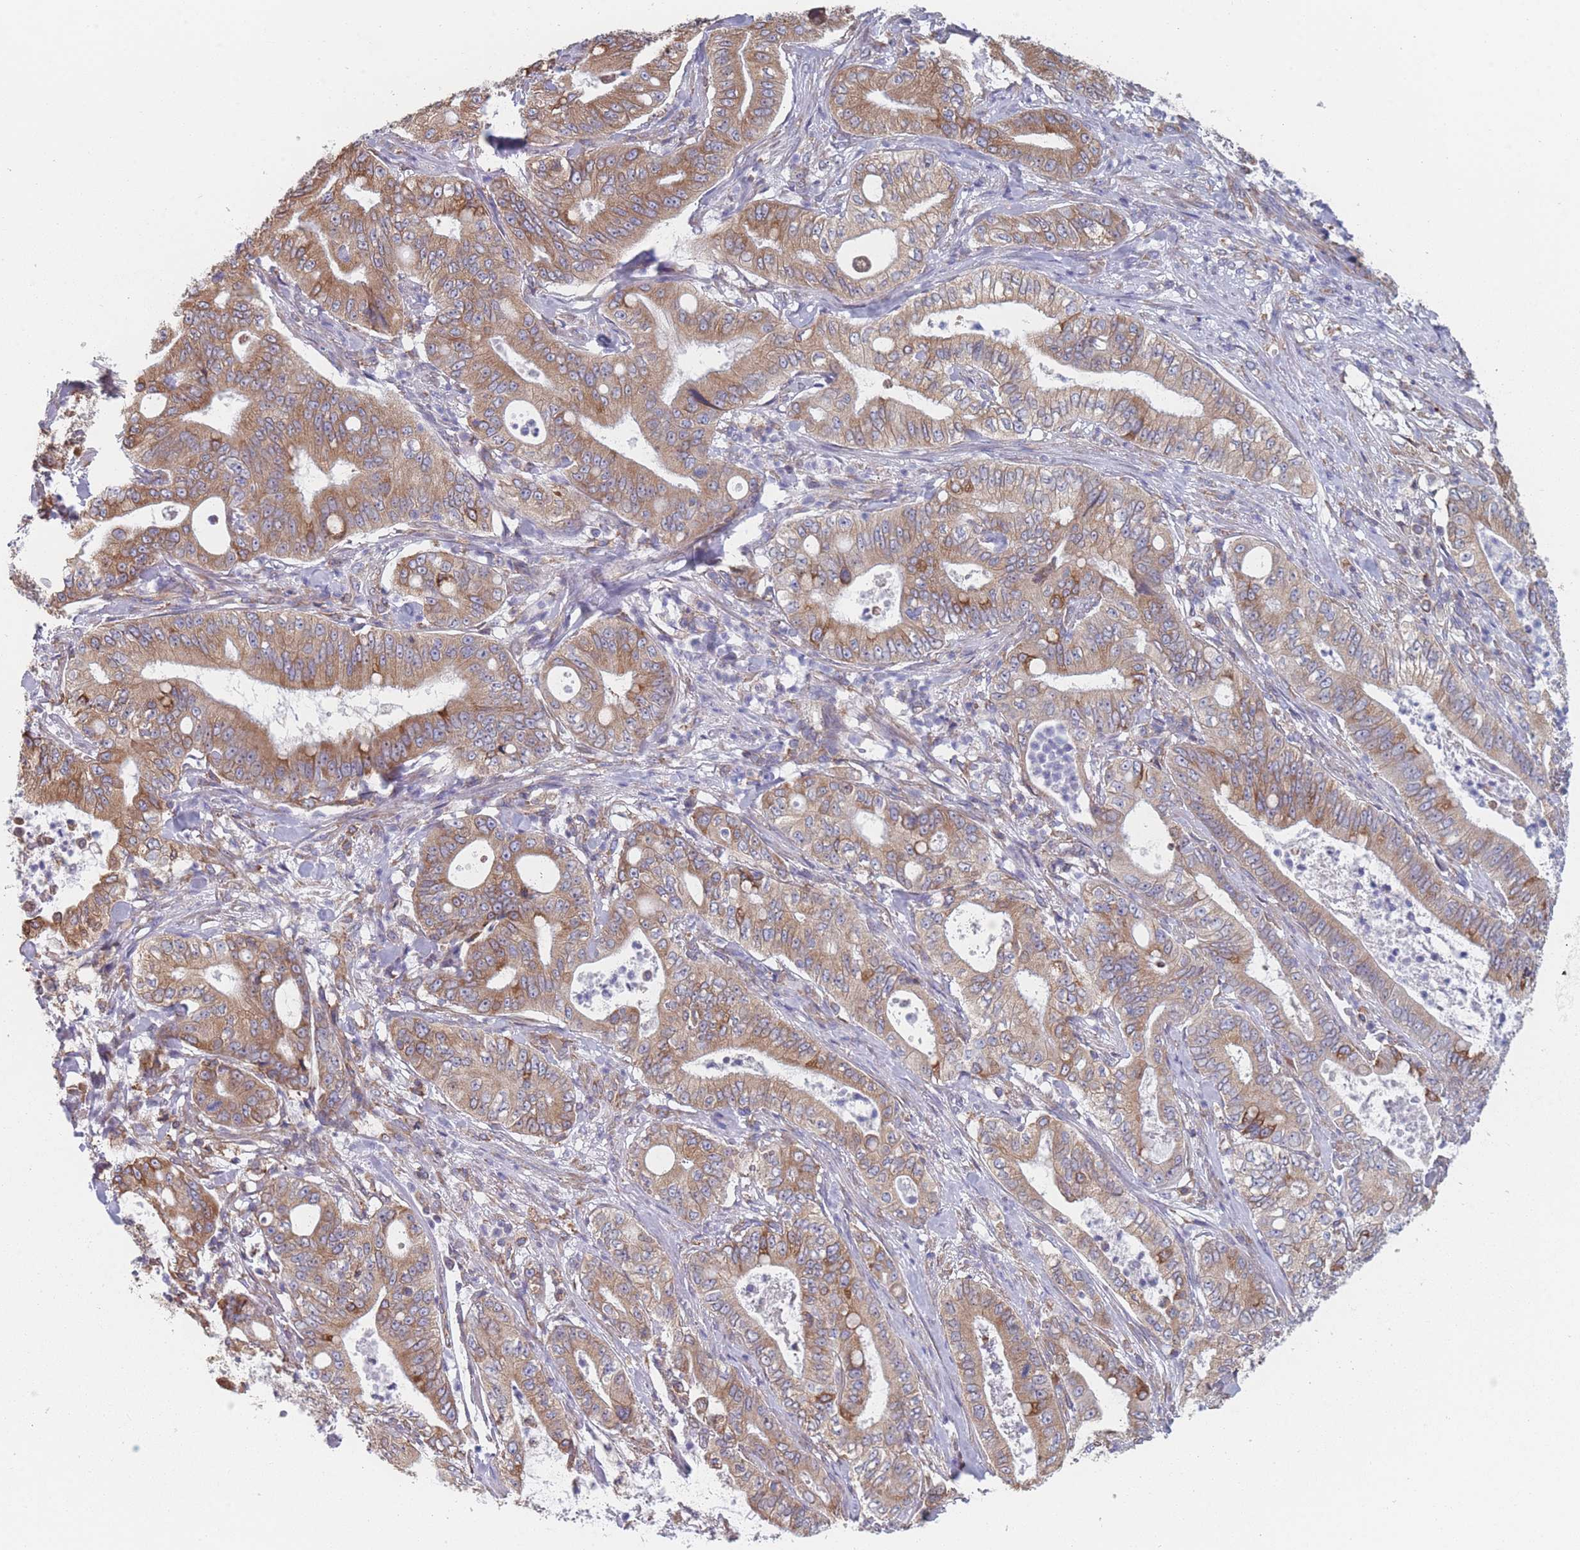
{"staining": {"intensity": "moderate", "quantity": ">75%", "location": "cytoplasmic/membranous"}, "tissue": "pancreatic cancer", "cell_type": "Tumor cells", "image_type": "cancer", "snomed": [{"axis": "morphology", "description": "Adenocarcinoma, NOS"}, {"axis": "topography", "description": "Pancreas"}], "caption": "Protein expression analysis of pancreatic adenocarcinoma displays moderate cytoplasmic/membranous expression in approximately >75% of tumor cells.", "gene": "OR7C2", "patient": {"sex": "male", "age": 71}}